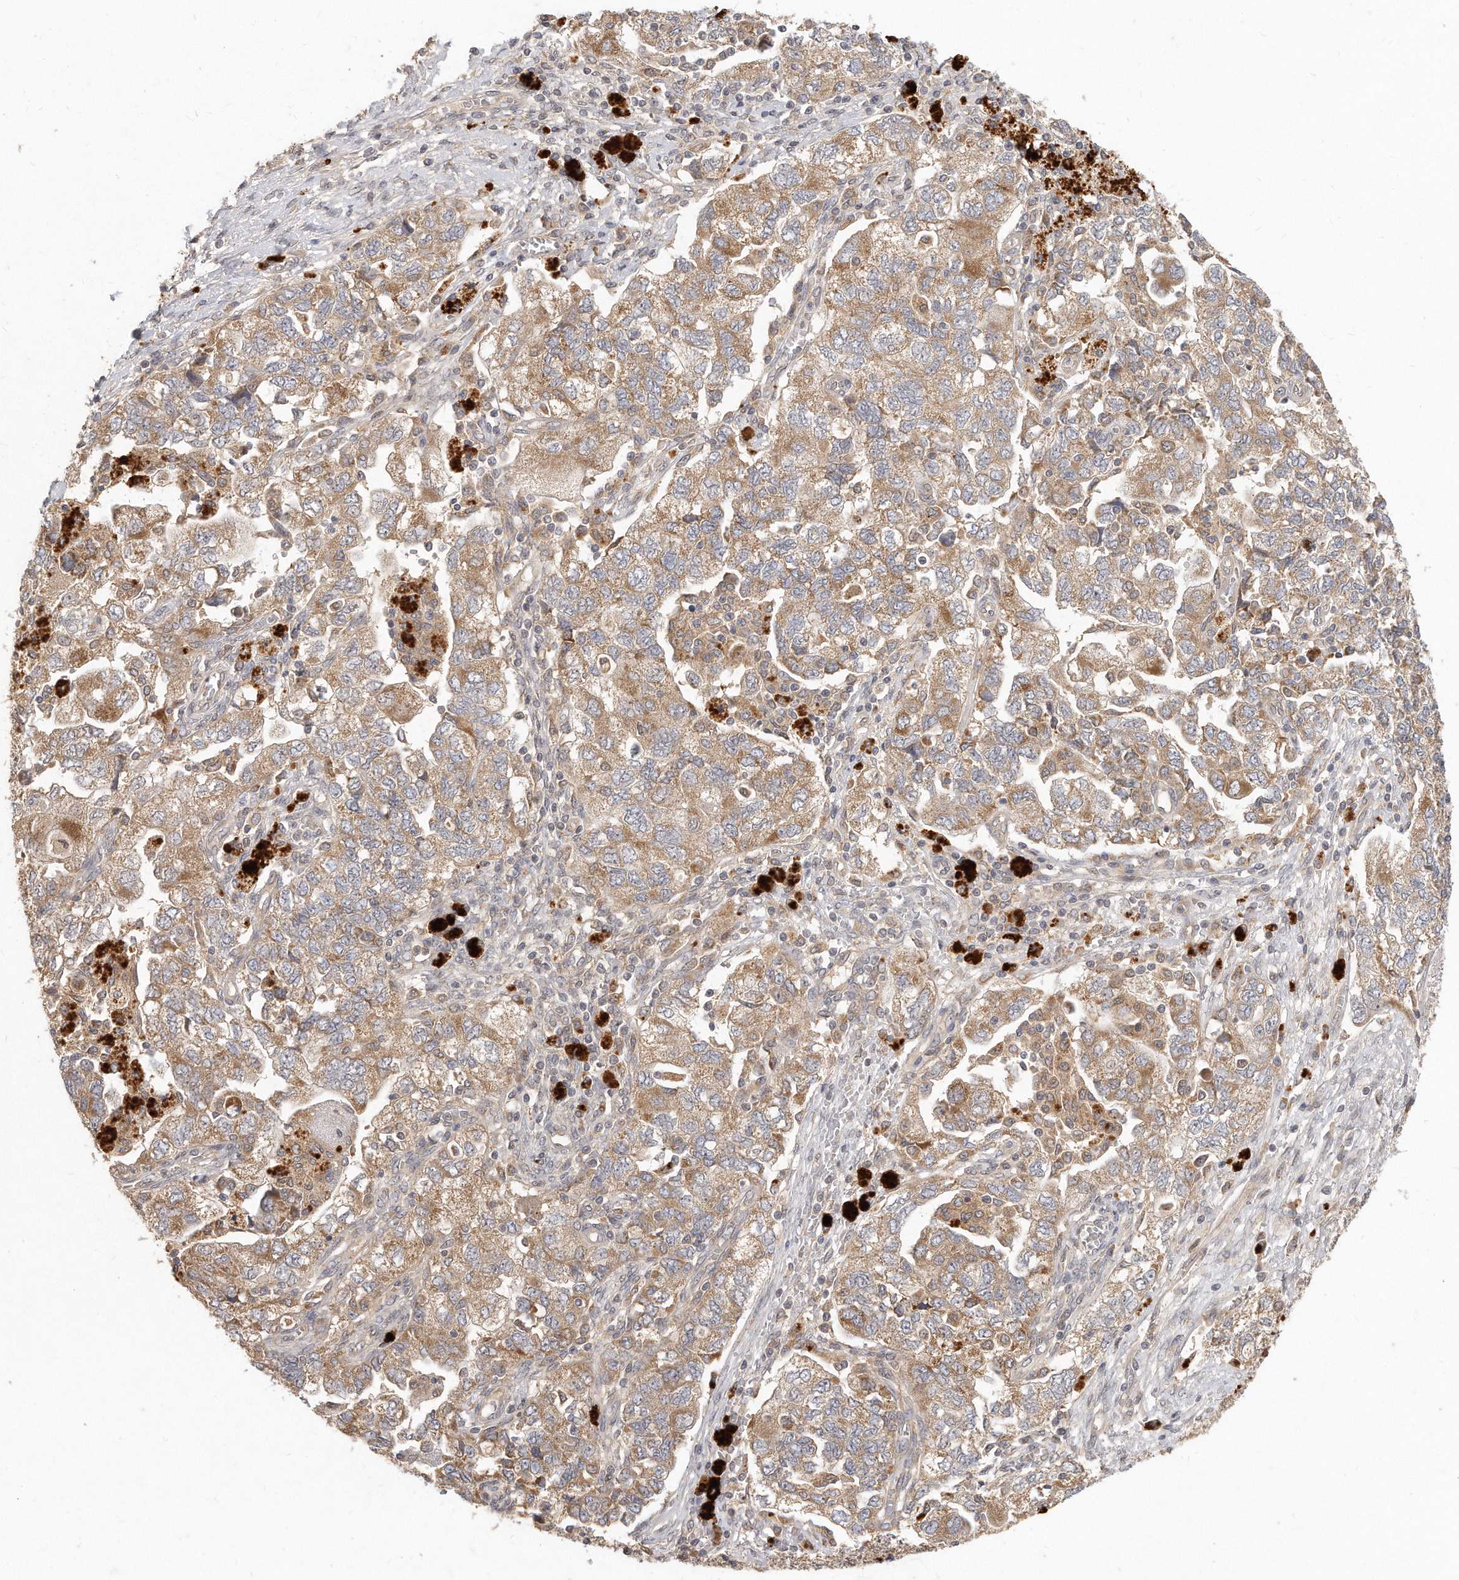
{"staining": {"intensity": "moderate", "quantity": ">75%", "location": "cytoplasmic/membranous"}, "tissue": "ovarian cancer", "cell_type": "Tumor cells", "image_type": "cancer", "snomed": [{"axis": "morphology", "description": "Carcinoma, NOS"}, {"axis": "morphology", "description": "Cystadenocarcinoma, serous, NOS"}, {"axis": "topography", "description": "Ovary"}], "caption": "A brown stain labels moderate cytoplasmic/membranous positivity of a protein in human serous cystadenocarcinoma (ovarian) tumor cells. Immunohistochemistry (ihc) stains the protein of interest in brown and the nuclei are stained blue.", "gene": "LGALS8", "patient": {"sex": "female", "age": 69}}